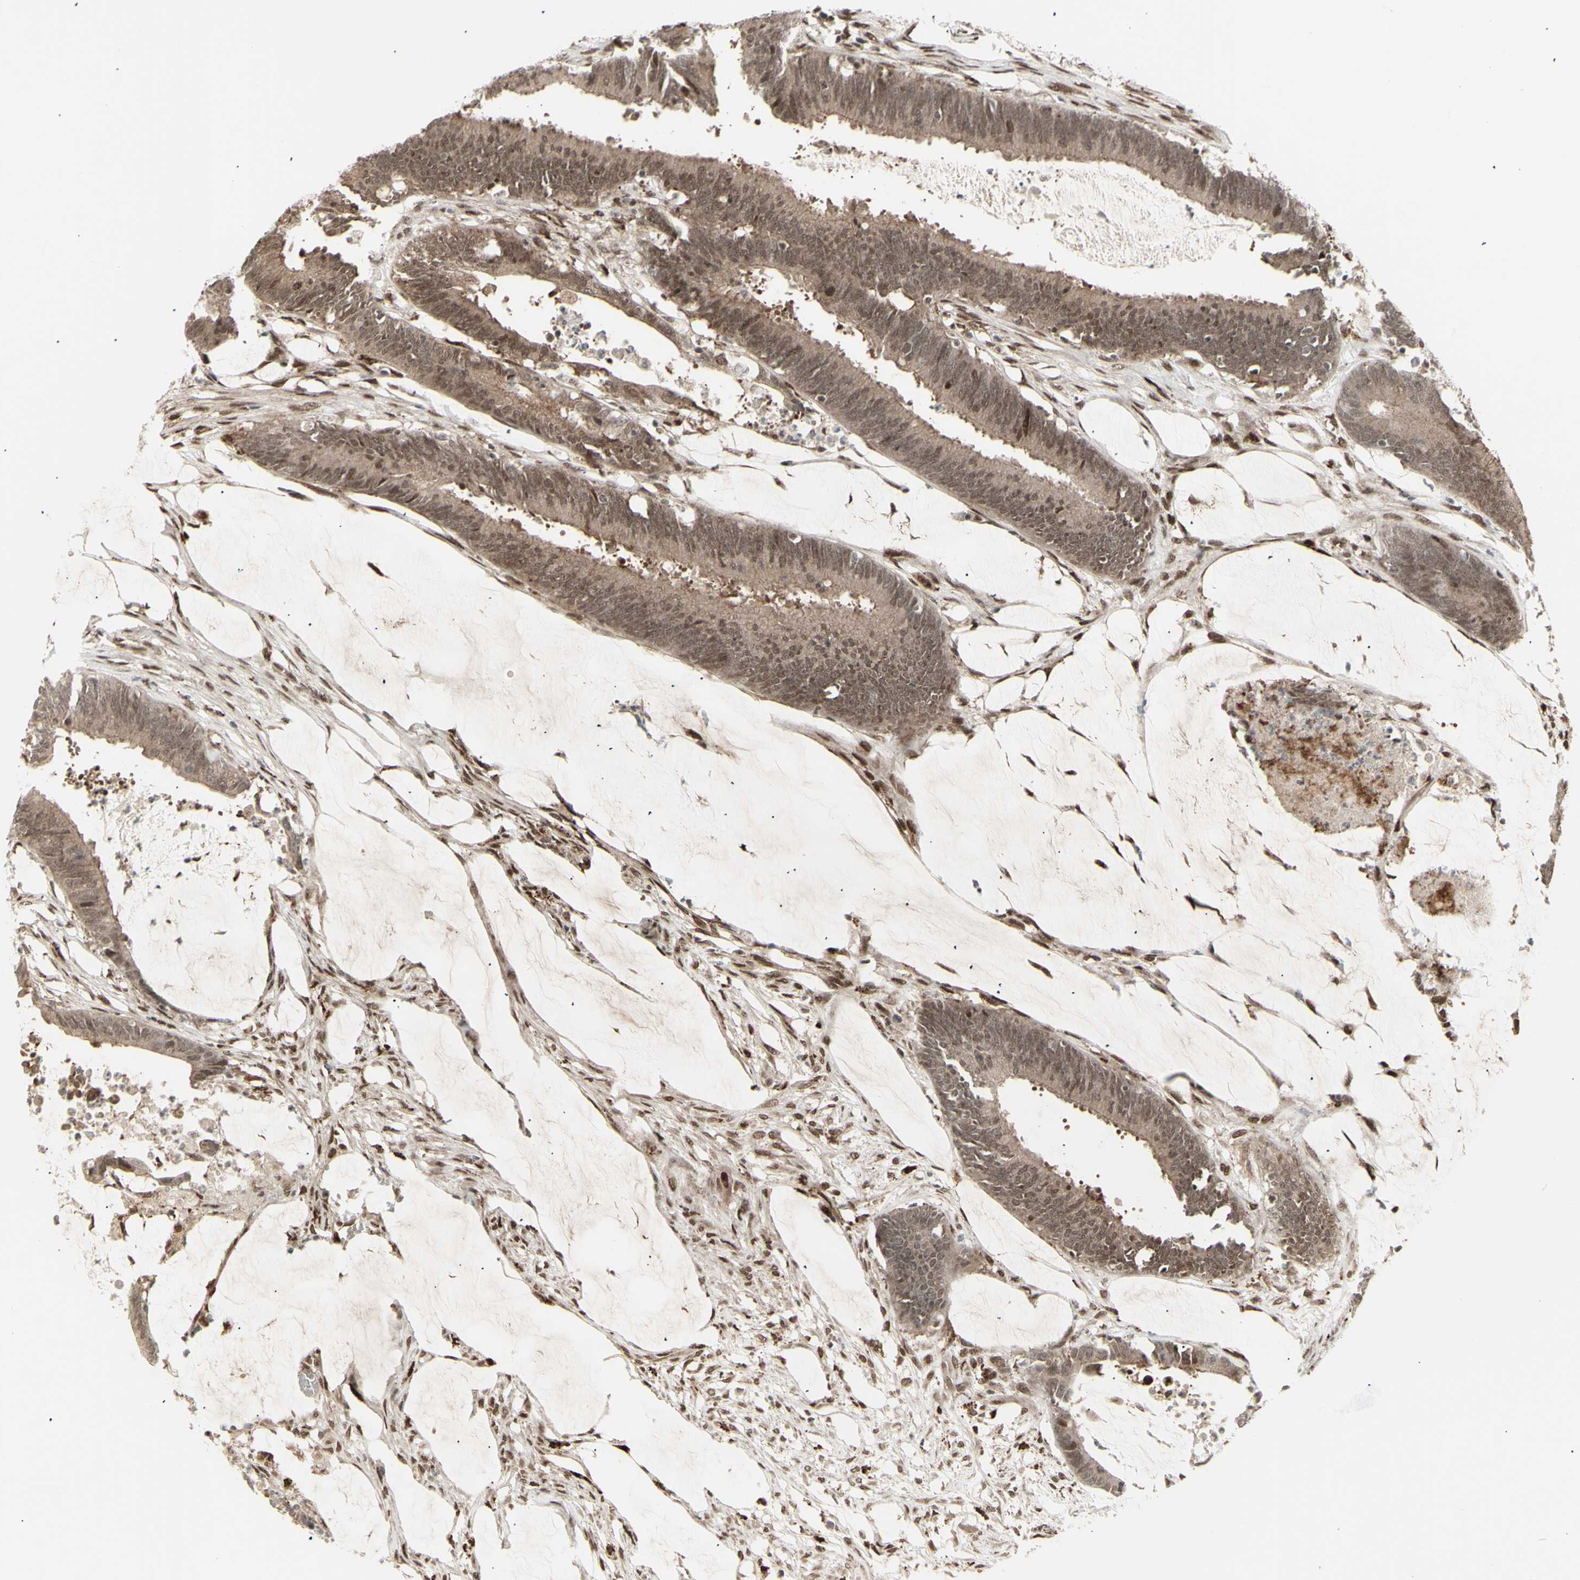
{"staining": {"intensity": "moderate", "quantity": ">75%", "location": "cytoplasmic/membranous,nuclear"}, "tissue": "colorectal cancer", "cell_type": "Tumor cells", "image_type": "cancer", "snomed": [{"axis": "morphology", "description": "Adenocarcinoma, NOS"}, {"axis": "topography", "description": "Rectum"}], "caption": "Tumor cells demonstrate medium levels of moderate cytoplasmic/membranous and nuclear staining in about >75% of cells in colorectal cancer (adenocarcinoma).", "gene": "CBX1", "patient": {"sex": "female", "age": 66}}